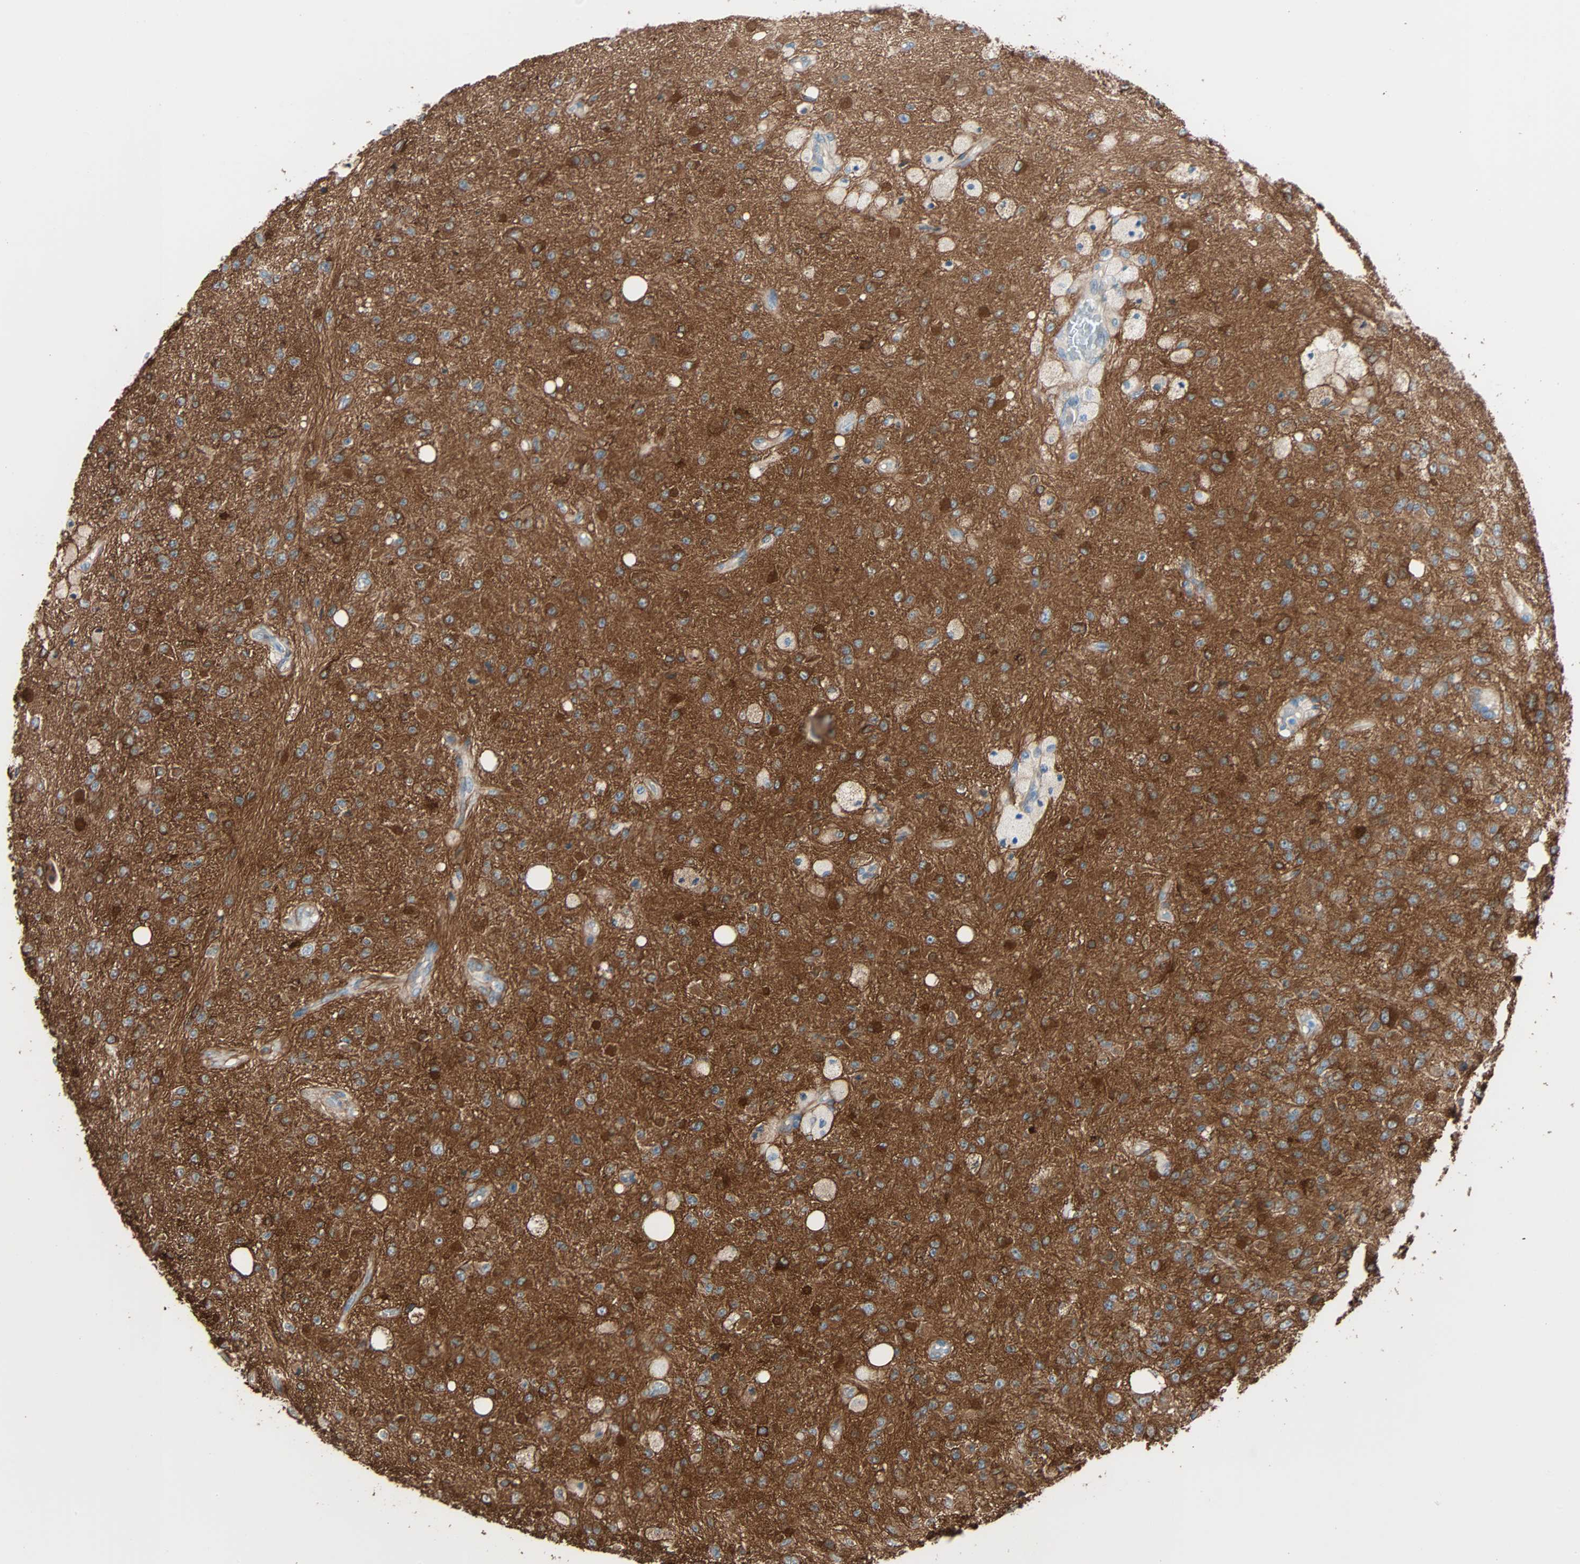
{"staining": {"intensity": "strong", "quantity": ">75%", "location": "cytoplasmic/membranous"}, "tissue": "glioma", "cell_type": "Tumor cells", "image_type": "cancer", "snomed": [{"axis": "morphology", "description": "Glioma, malignant, High grade"}, {"axis": "topography", "description": "pancreas cauda"}], "caption": "Glioma tissue exhibits strong cytoplasmic/membranous positivity in approximately >75% of tumor cells", "gene": "EPB41L2", "patient": {"sex": "male", "age": 60}}